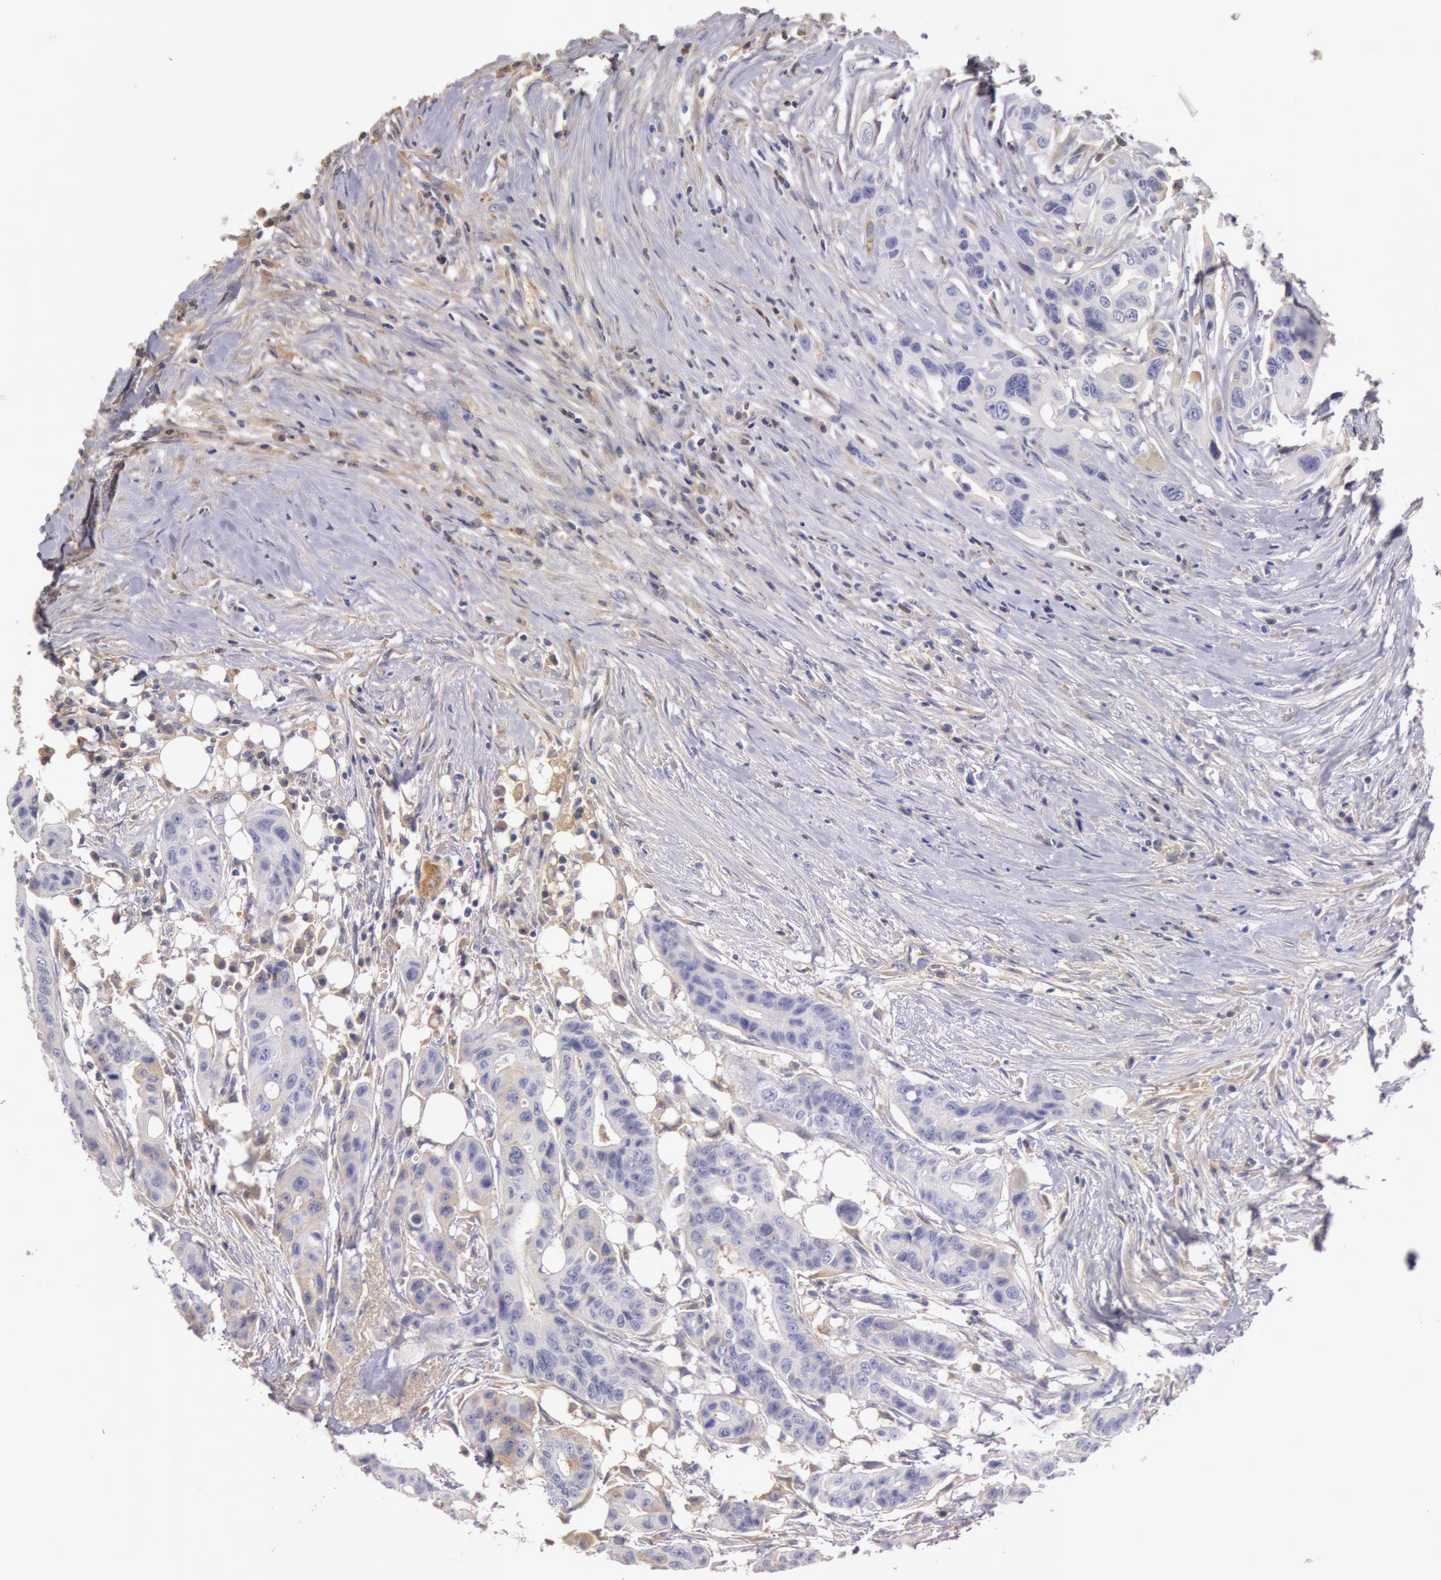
{"staining": {"intensity": "negative", "quantity": "none", "location": "none"}, "tissue": "colorectal cancer", "cell_type": "Tumor cells", "image_type": "cancer", "snomed": [{"axis": "morphology", "description": "Adenocarcinoma, NOS"}, {"axis": "topography", "description": "Colon"}], "caption": "Immunohistochemical staining of colorectal adenocarcinoma exhibits no significant positivity in tumor cells.", "gene": "C1R", "patient": {"sex": "female", "age": 70}}